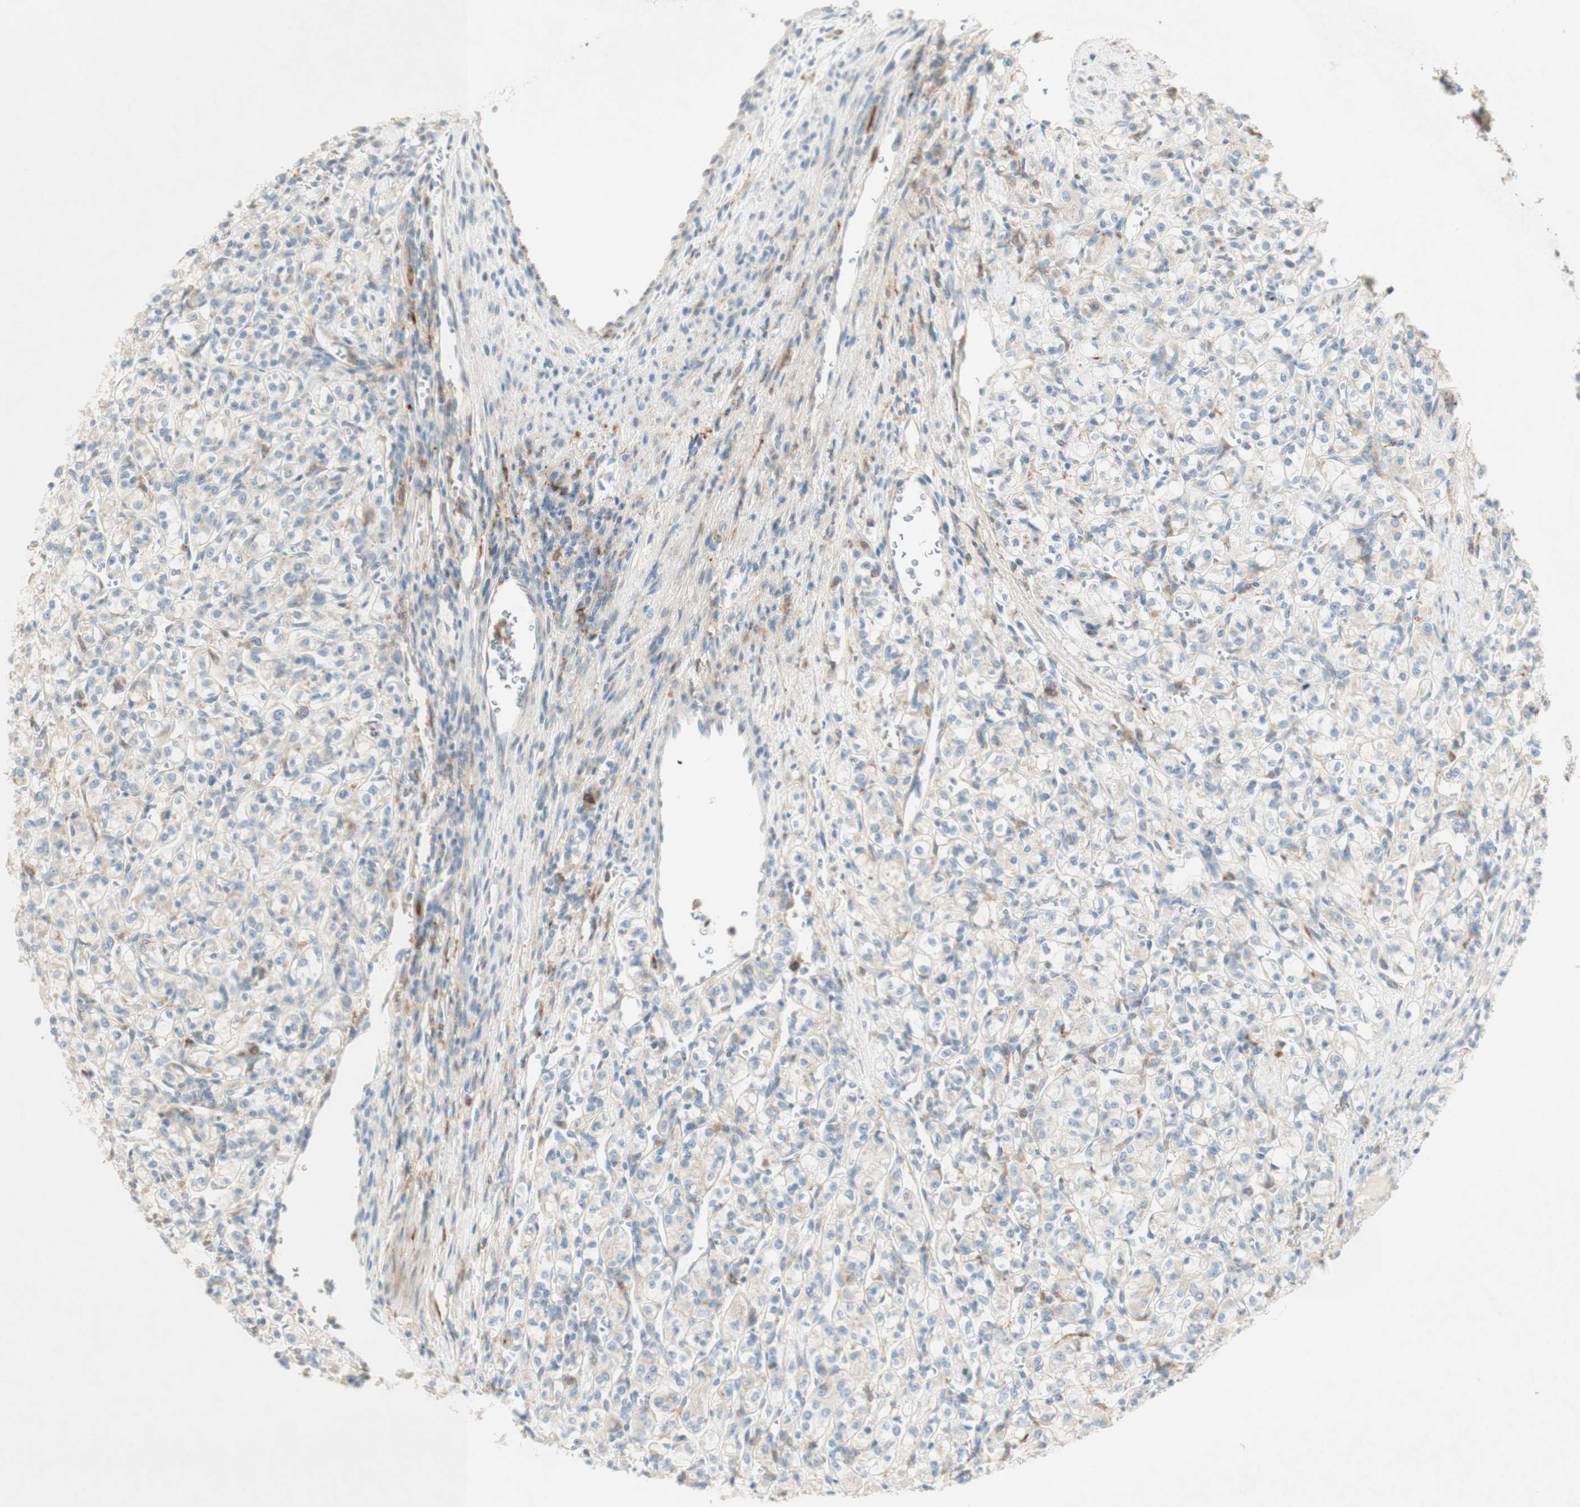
{"staining": {"intensity": "weak", "quantity": "<25%", "location": "cytoplasmic/membranous"}, "tissue": "renal cancer", "cell_type": "Tumor cells", "image_type": "cancer", "snomed": [{"axis": "morphology", "description": "Adenocarcinoma, NOS"}, {"axis": "topography", "description": "Kidney"}], "caption": "The IHC photomicrograph has no significant positivity in tumor cells of renal adenocarcinoma tissue.", "gene": "GAPT", "patient": {"sex": "male", "age": 77}}